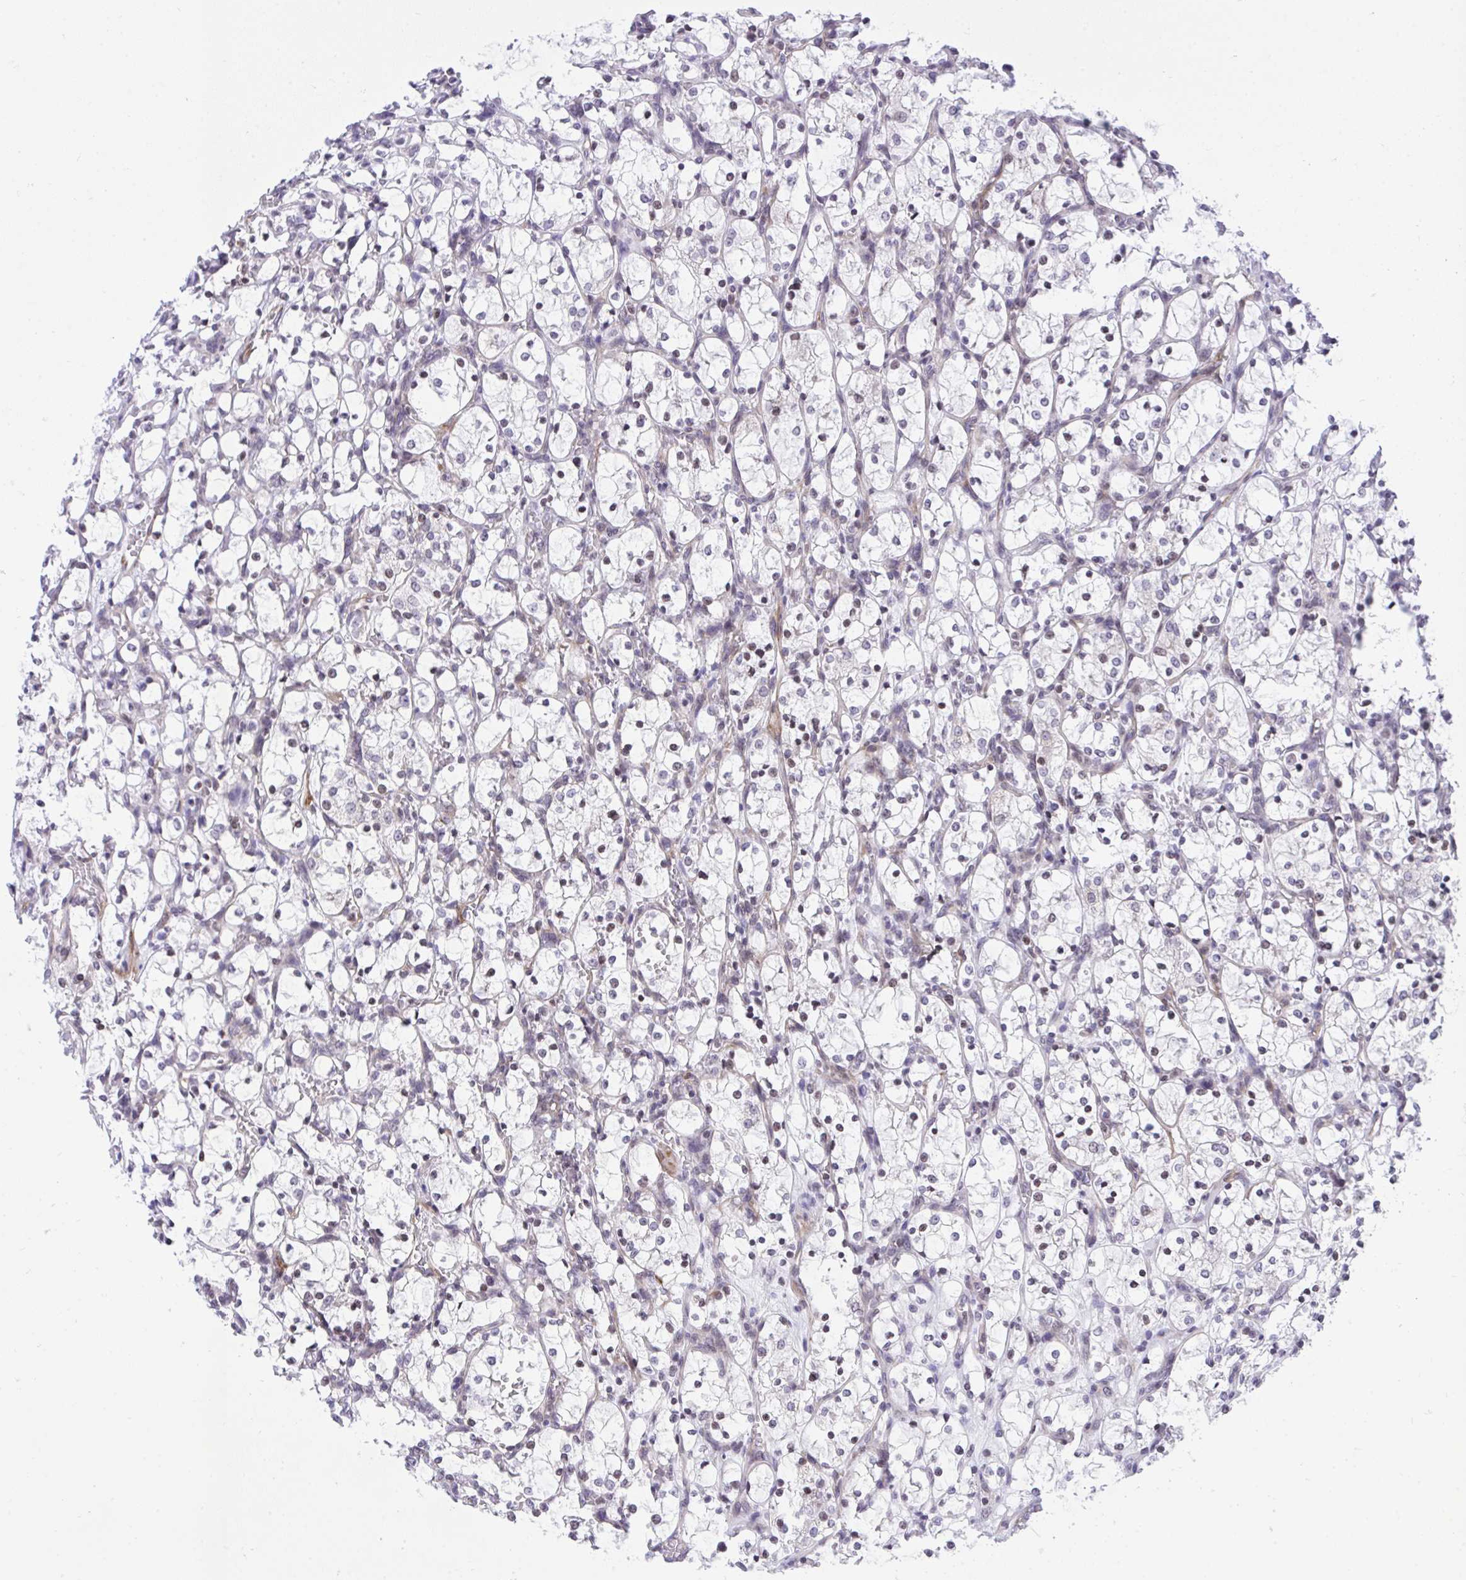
{"staining": {"intensity": "negative", "quantity": "none", "location": "none"}, "tissue": "renal cancer", "cell_type": "Tumor cells", "image_type": "cancer", "snomed": [{"axis": "morphology", "description": "Adenocarcinoma, NOS"}, {"axis": "topography", "description": "Kidney"}], "caption": "High magnification brightfield microscopy of renal cancer (adenocarcinoma) stained with DAB (3,3'-diaminobenzidine) (brown) and counterstained with hematoxylin (blue): tumor cells show no significant positivity.", "gene": "KCNN4", "patient": {"sex": "female", "age": 69}}